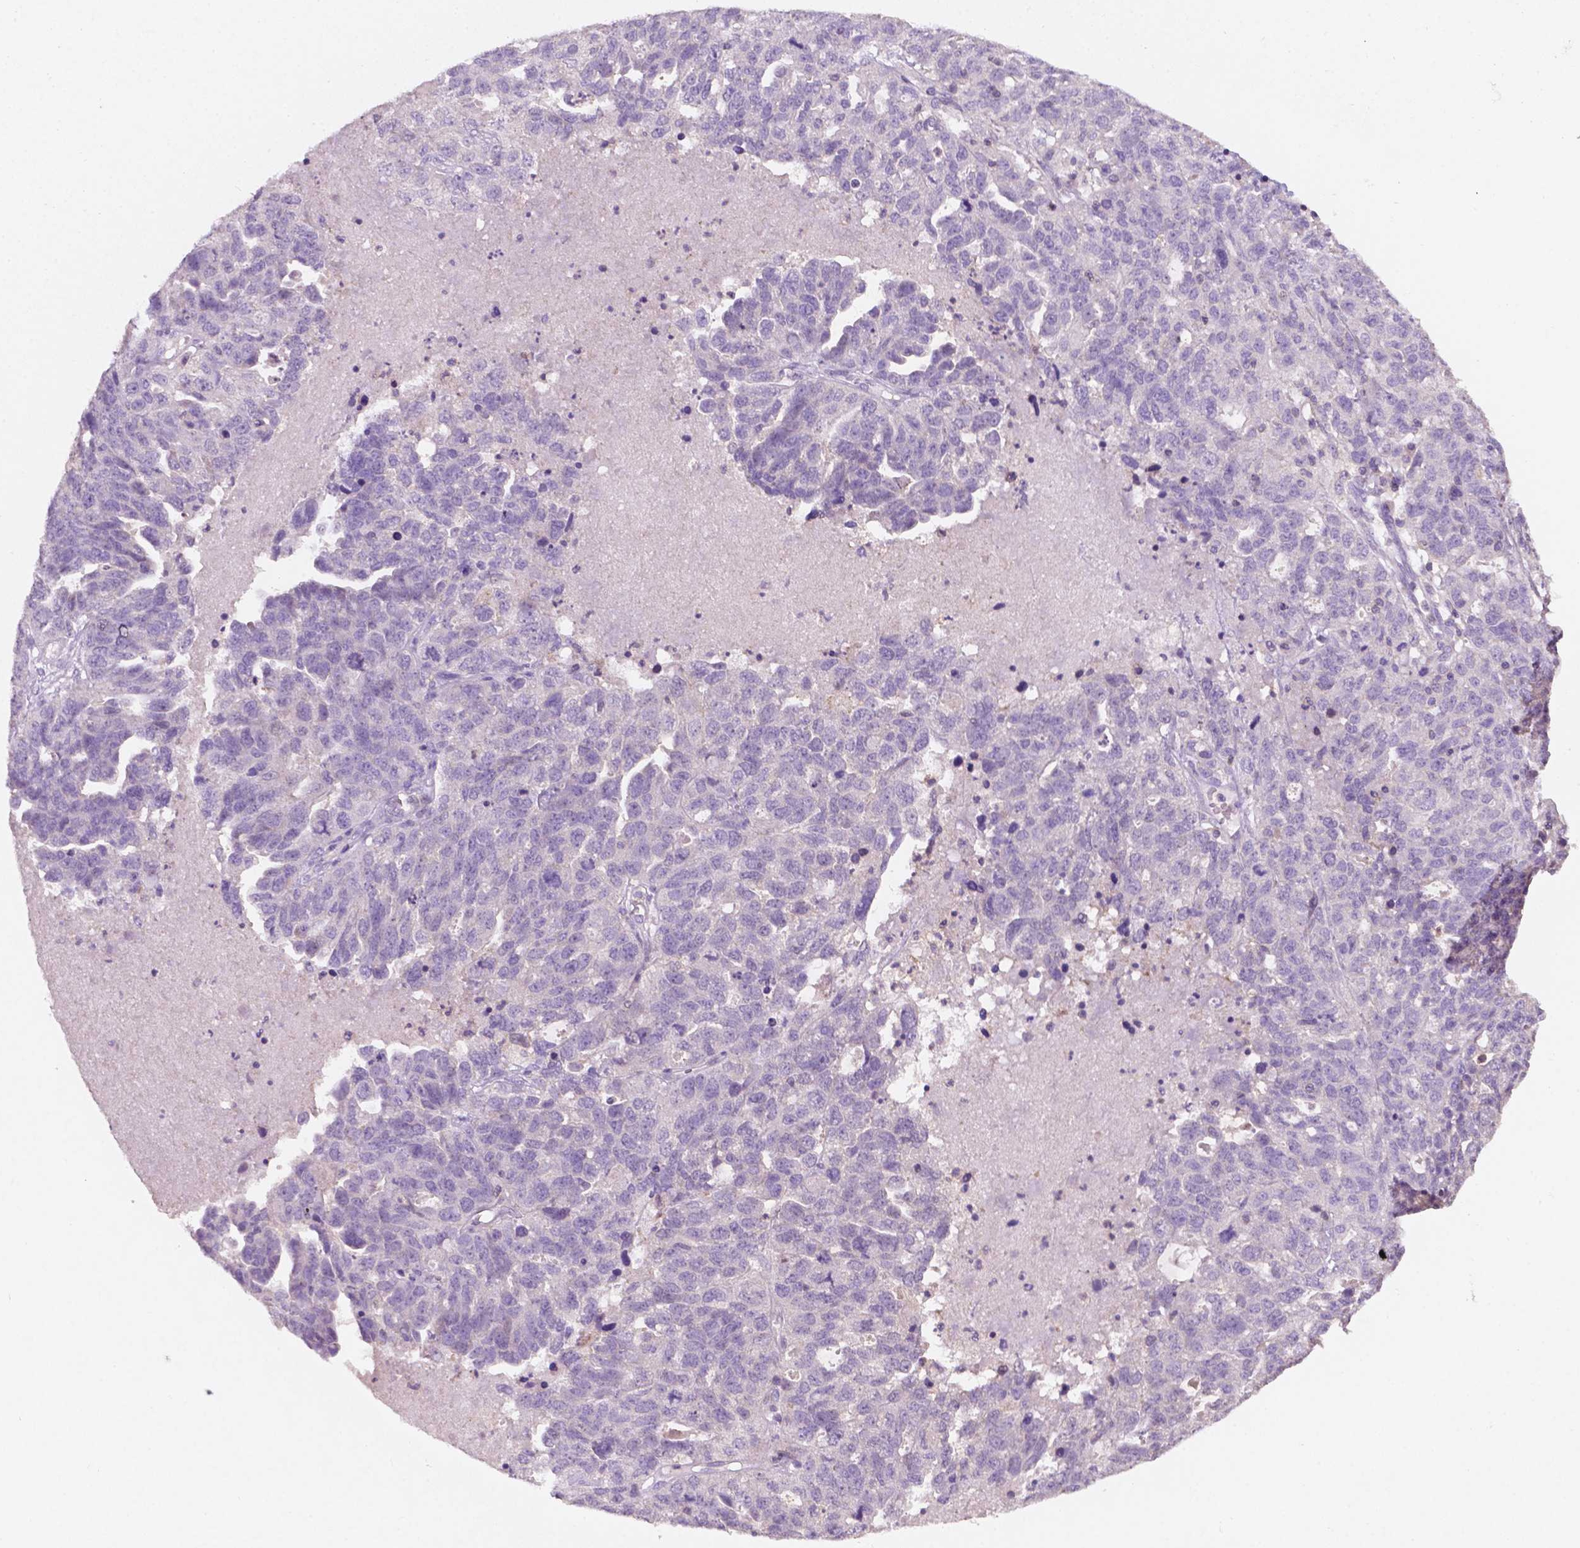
{"staining": {"intensity": "negative", "quantity": "none", "location": "none"}, "tissue": "ovarian cancer", "cell_type": "Tumor cells", "image_type": "cancer", "snomed": [{"axis": "morphology", "description": "Cystadenocarcinoma, serous, NOS"}, {"axis": "topography", "description": "Ovary"}], "caption": "A photomicrograph of serous cystadenocarcinoma (ovarian) stained for a protein reveals no brown staining in tumor cells.", "gene": "EGFR", "patient": {"sex": "female", "age": 71}}